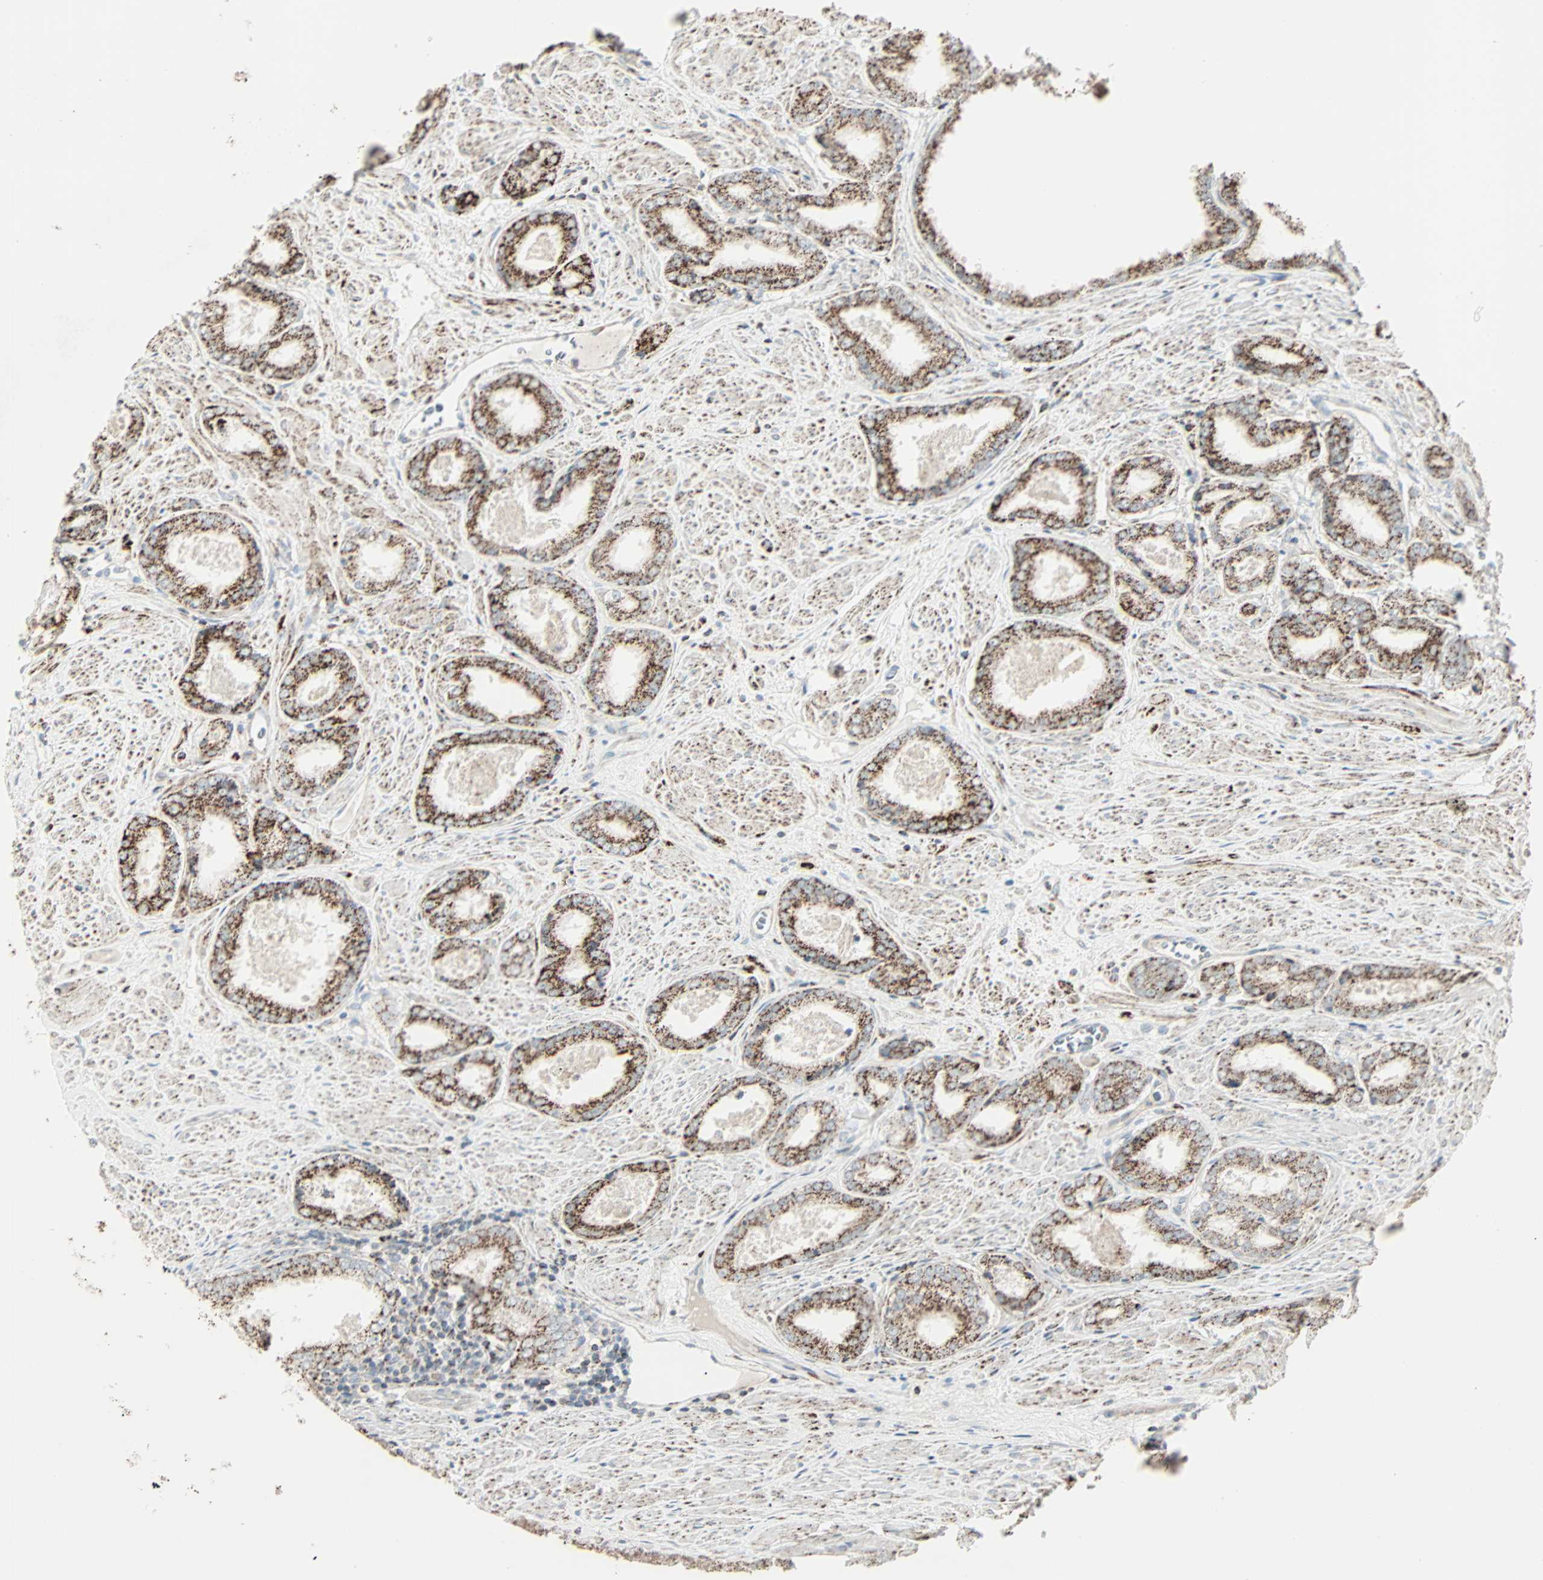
{"staining": {"intensity": "moderate", "quantity": ">75%", "location": "cytoplasmic/membranous"}, "tissue": "prostate cancer", "cell_type": "Tumor cells", "image_type": "cancer", "snomed": [{"axis": "morphology", "description": "Adenocarcinoma, Low grade"}, {"axis": "topography", "description": "Prostate"}], "caption": "Human prostate cancer stained for a protein (brown) shows moderate cytoplasmic/membranous positive positivity in approximately >75% of tumor cells.", "gene": "IDH2", "patient": {"sex": "male", "age": 64}}